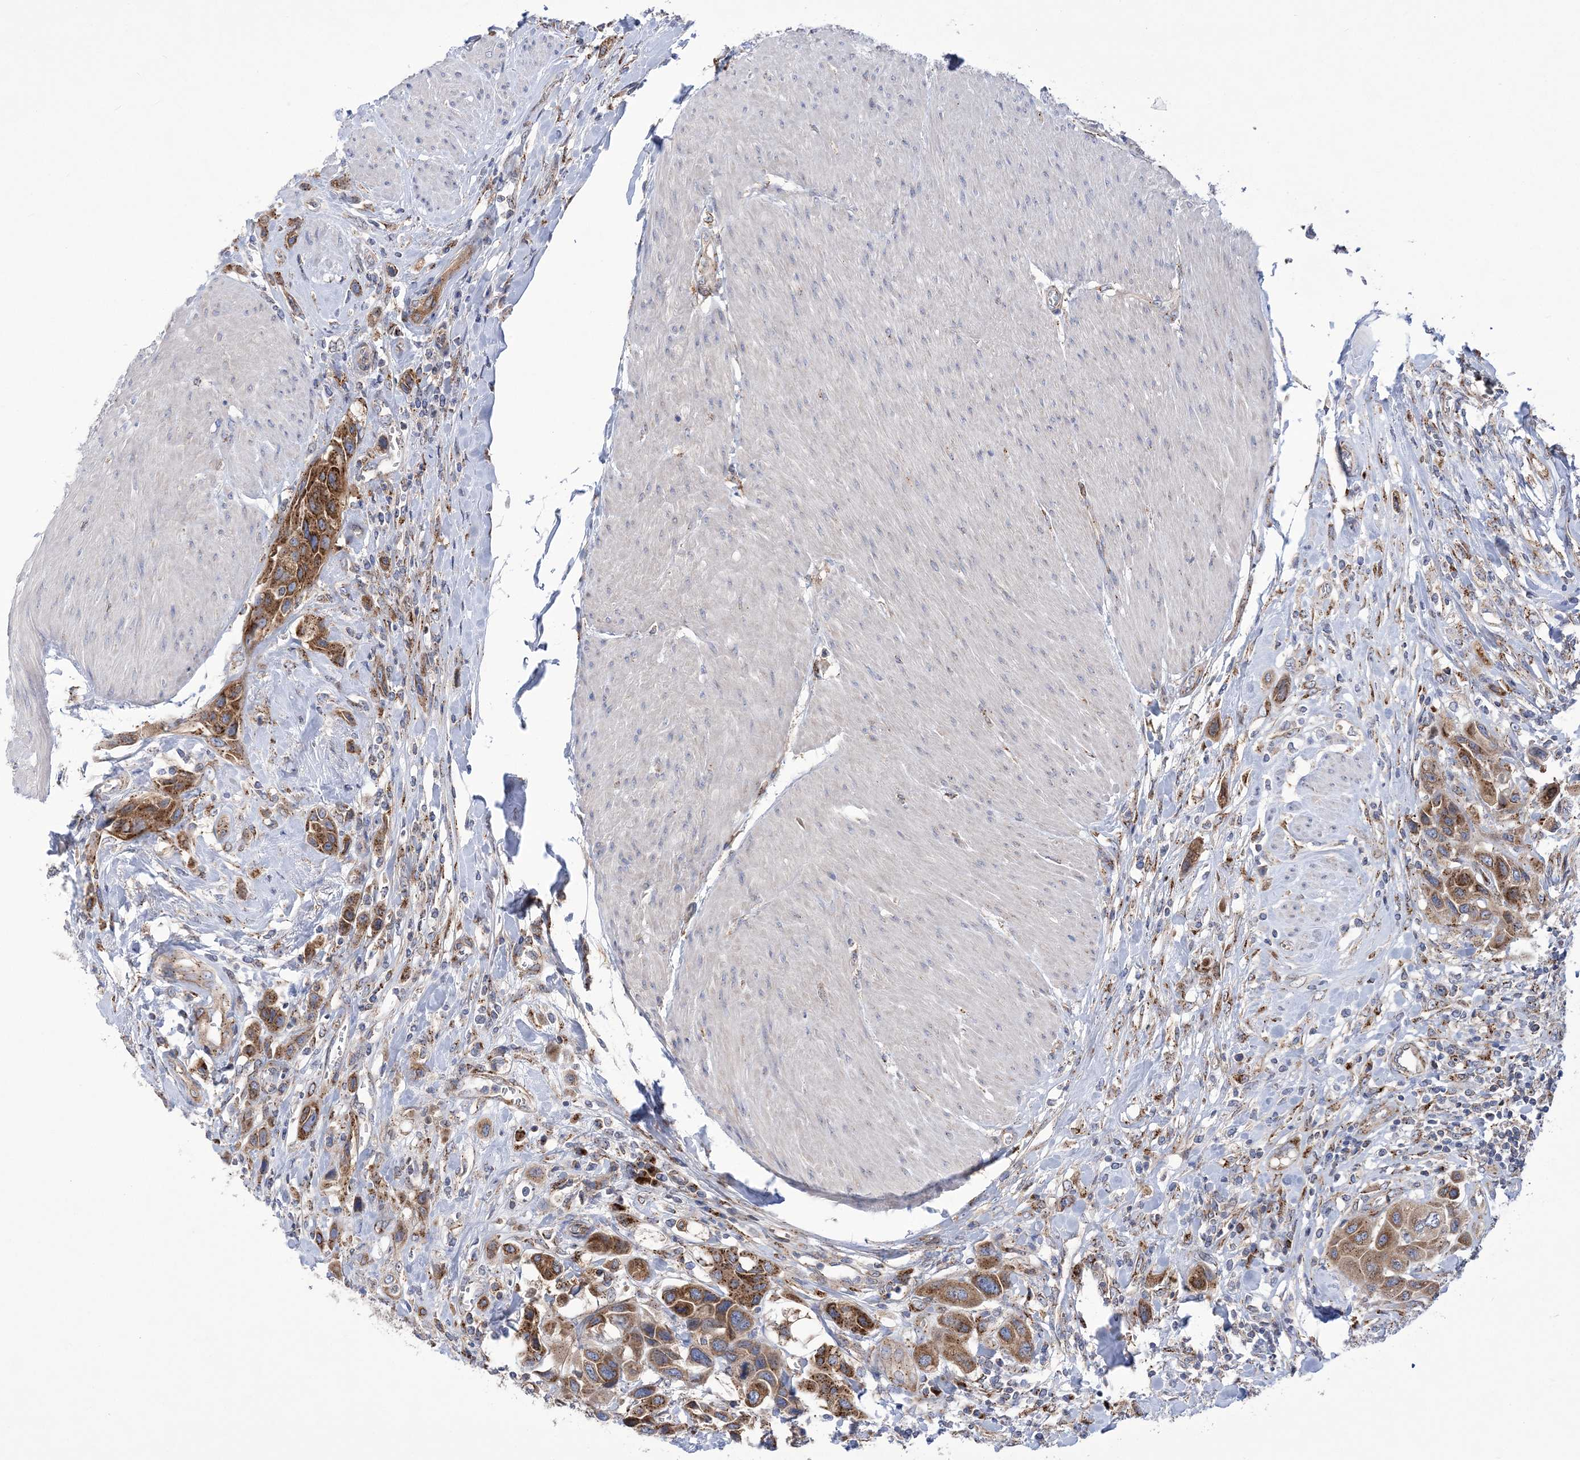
{"staining": {"intensity": "moderate", "quantity": ">75%", "location": "cytoplasmic/membranous"}, "tissue": "urothelial cancer", "cell_type": "Tumor cells", "image_type": "cancer", "snomed": [{"axis": "morphology", "description": "Urothelial carcinoma, High grade"}, {"axis": "topography", "description": "Urinary bladder"}], "caption": "A medium amount of moderate cytoplasmic/membranous staining is present in about >75% of tumor cells in high-grade urothelial carcinoma tissue.", "gene": "COPB2", "patient": {"sex": "male", "age": 50}}